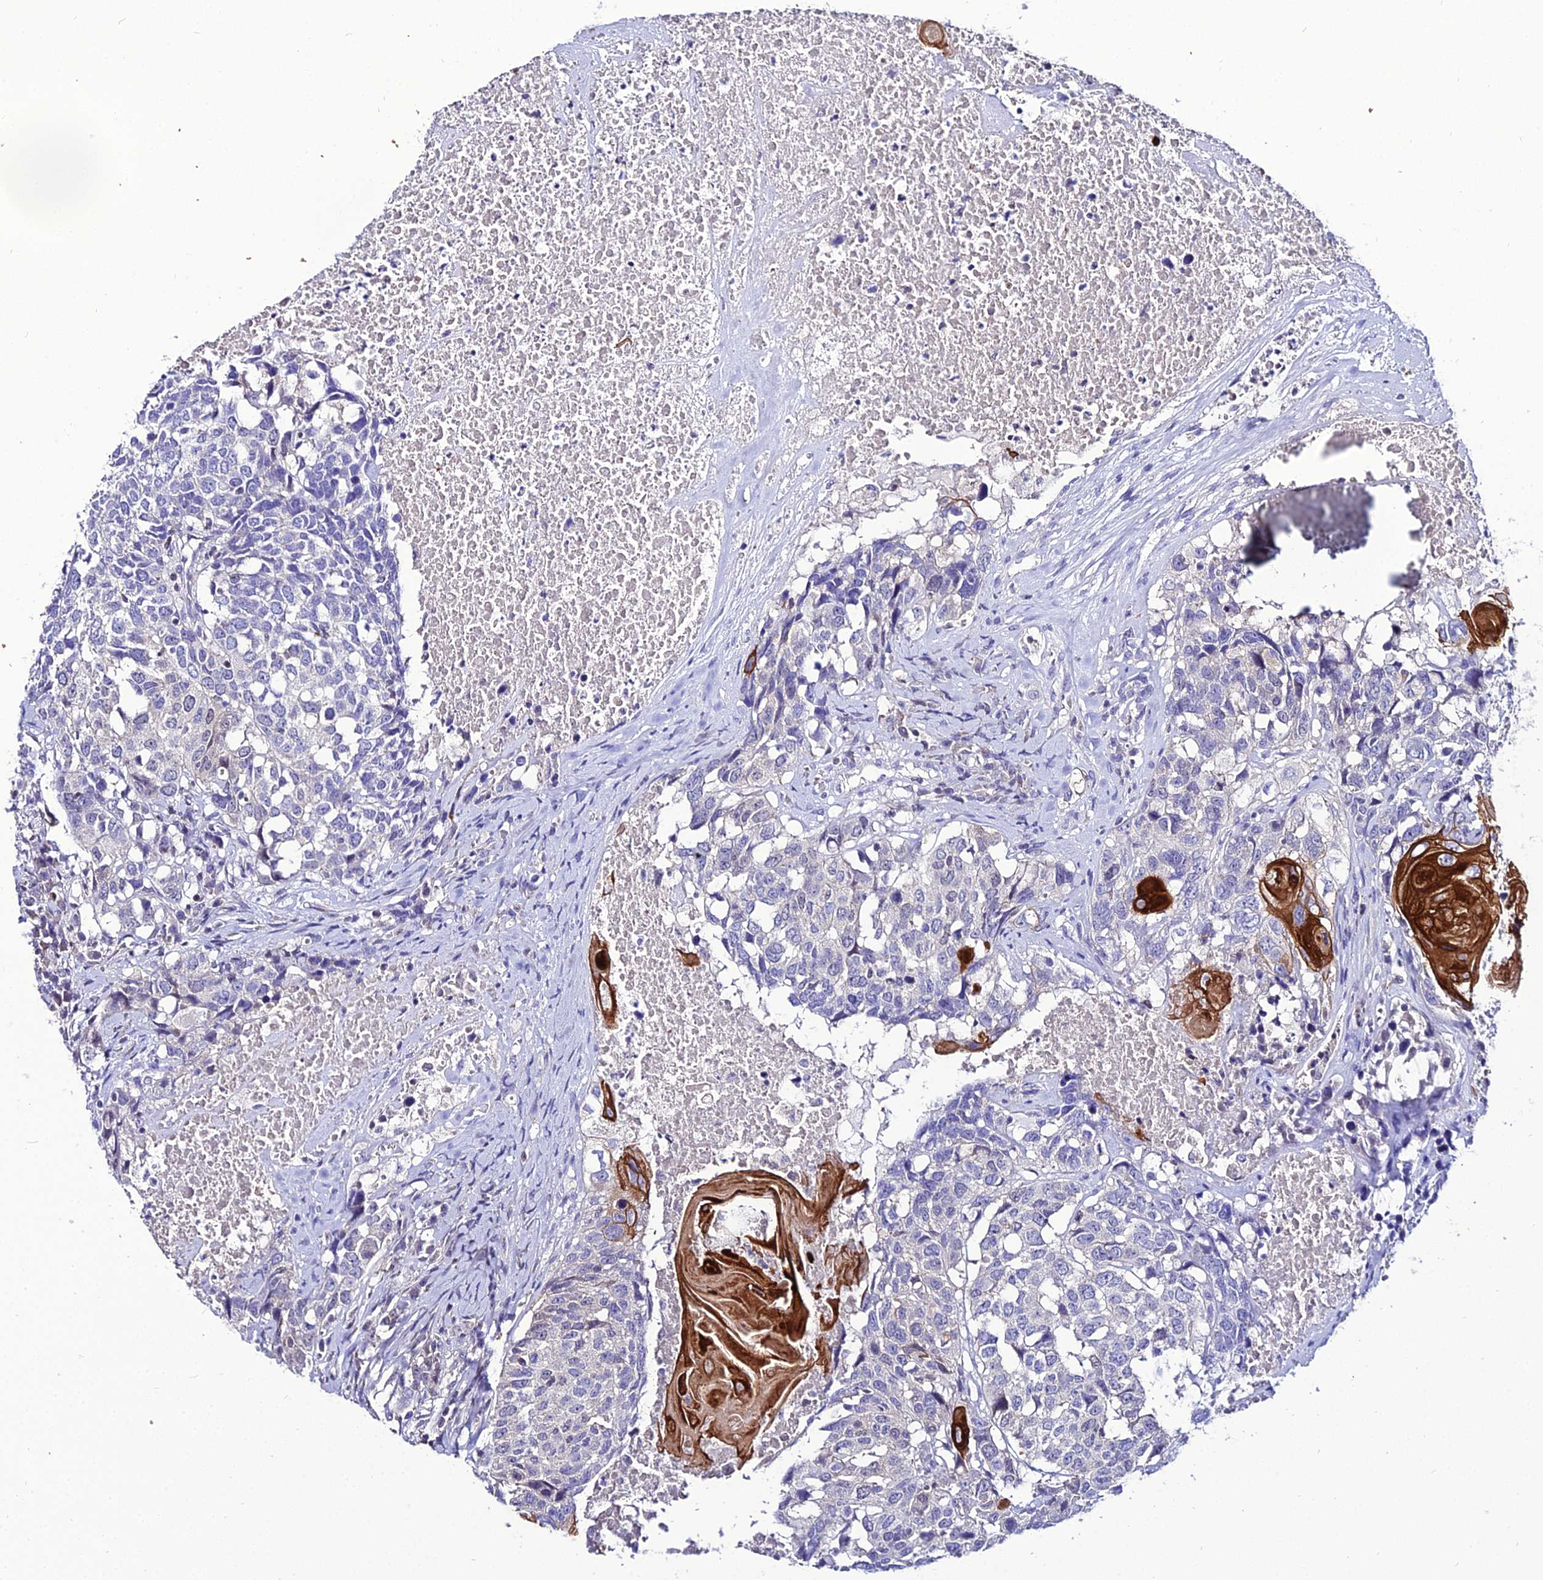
{"staining": {"intensity": "strong", "quantity": "<25%", "location": "cytoplasmic/membranous"}, "tissue": "head and neck cancer", "cell_type": "Tumor cells", "image_type": "cancer", "snomed": [{"axis": "morphology", "description": "Squamous cell carcinoma, NOS"}, {"axis": "topography", "description": "Head-Neck"}], "caption": "A photomicrograph showing strong cytoplasmic/membranous staining in approximately <25% of tumor cells in head and neck squamous cell carcinoma, as visualized by brown immunohistochemical staining.", "gene": "SHQ1", "patient": {"sex": "male", "age": 66}}